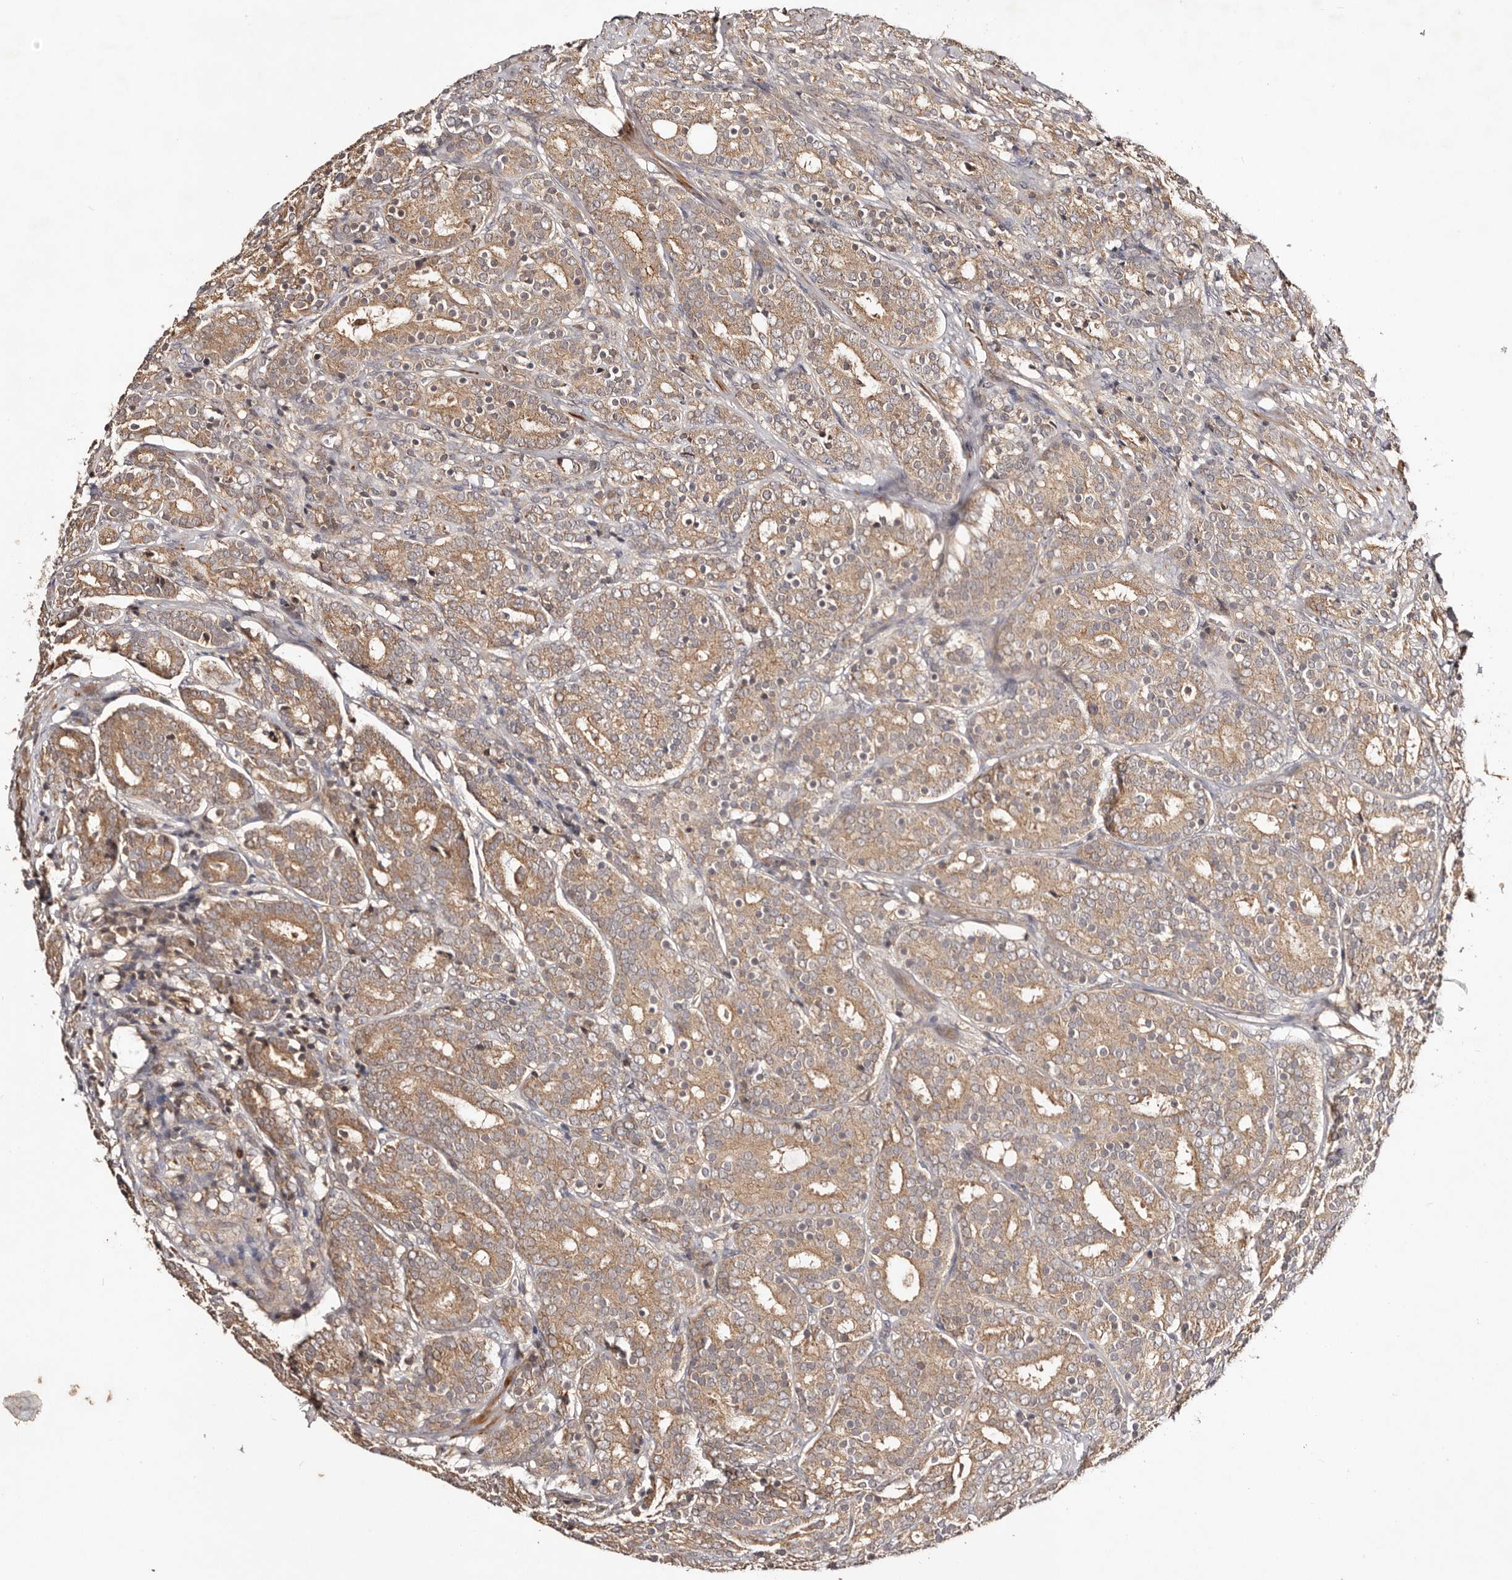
{"staining": {"intensity": "weak", "quantity": ">75%", "location": "cytoplasmic/membranous"}, "tissue": "prostate cancer", "cell_type": "Tumor cells", "image_type": "cancer", "snomed": [{"axis": "morphology", "description": "Adenocarcinoma, High grade"}, {"axis": "topography", "description": "Prostate"}], "caption": "IHC (DAB) staining of human prostate cancer (high-grade adenocarcinoma) displays weak cytoplasmic/membranous protein staining in about >75% of tumor cells.", "gene": "PKIB", "patient": {"sex": "male", "age": 62}}